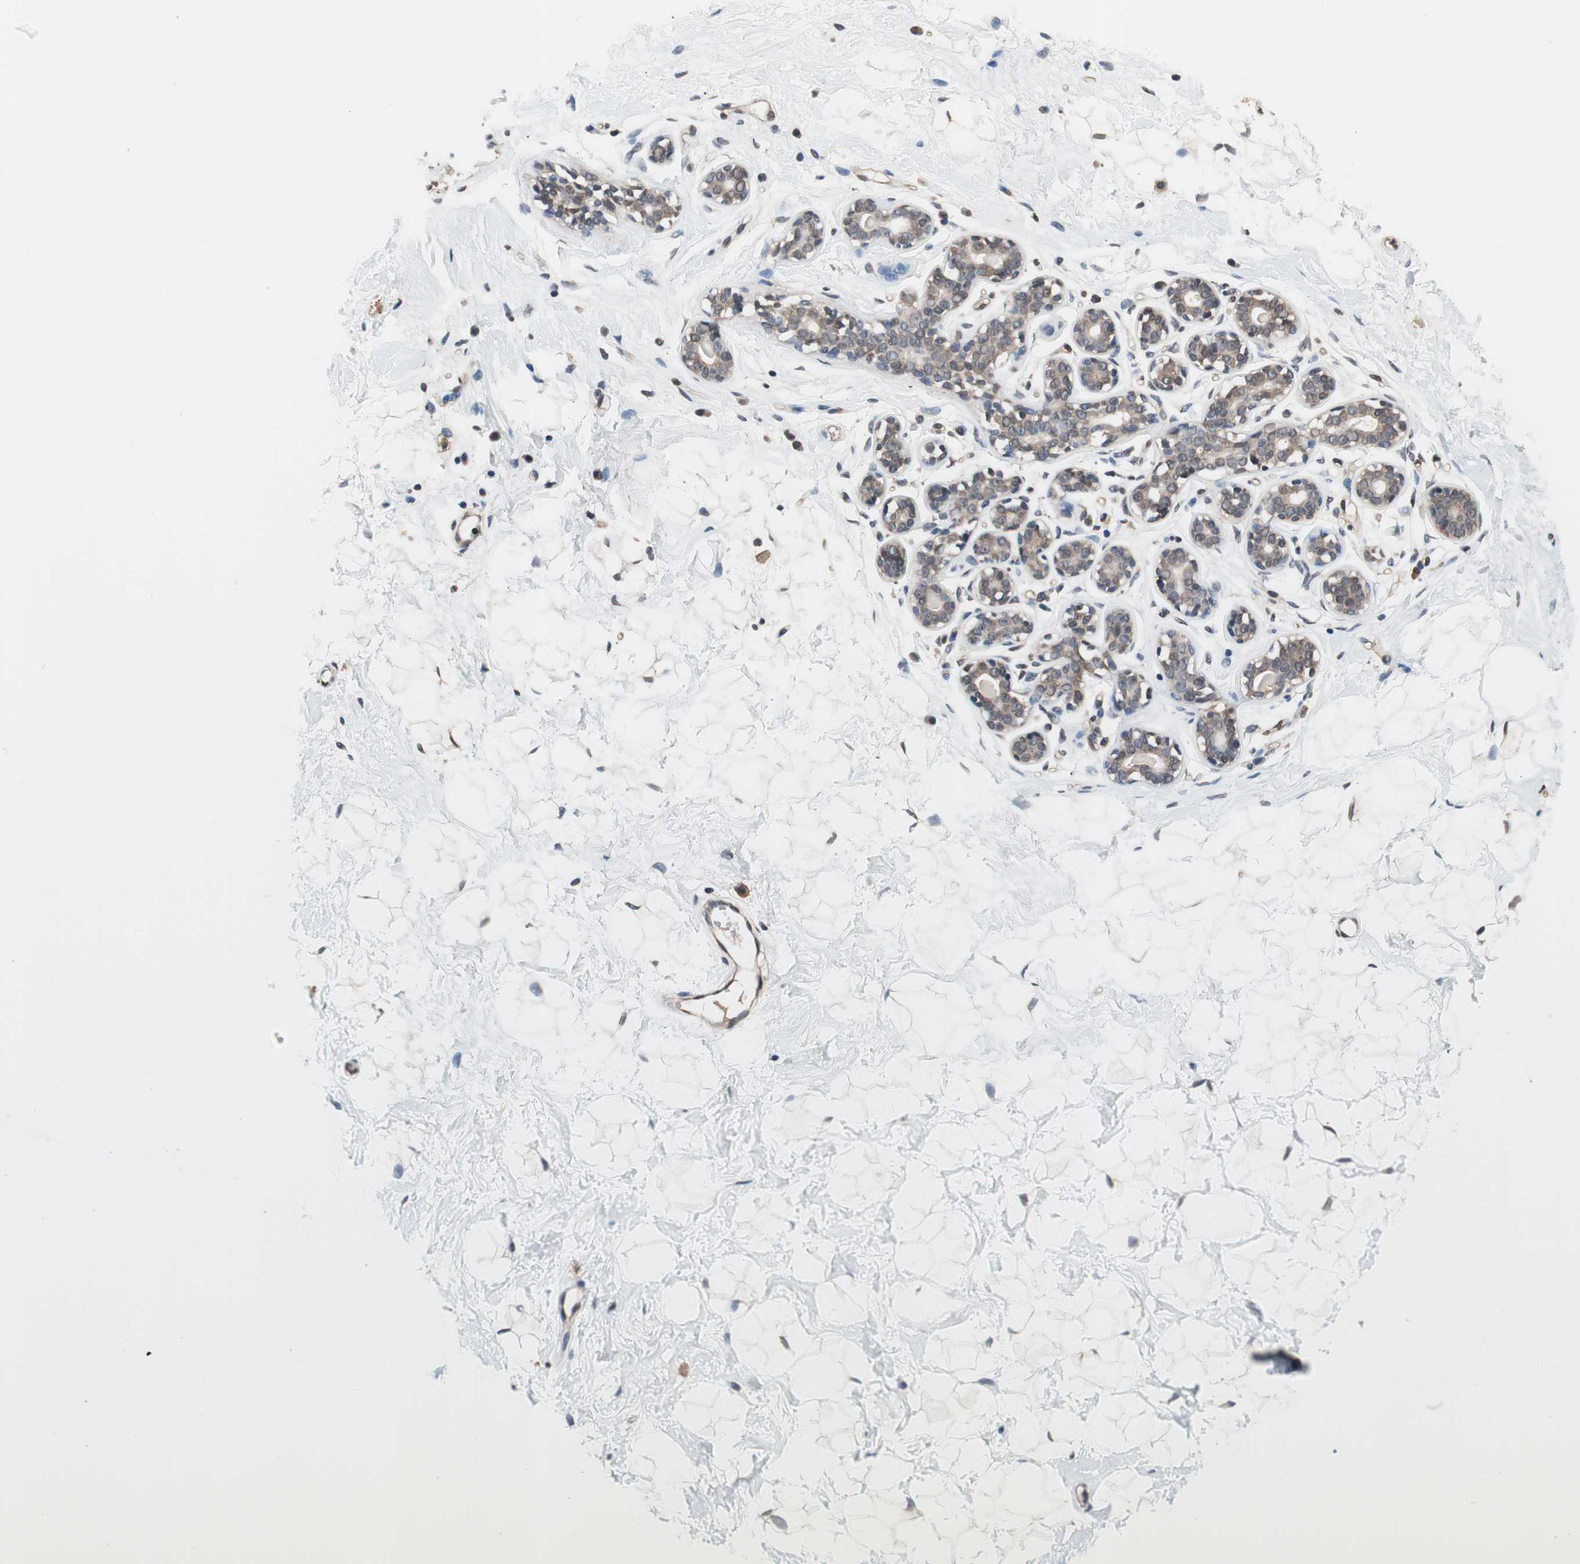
{"staining": {"intensity": "negative", "quantity": "none", "location": "none"}, "tissue": "breast", "cell_type": "Adipocytes", "image_type": "normal", "snomed": [{"axis": "morphology", "description": "Normal tissue, NOS"}, {"axis": "topography", "description": "Breast"}], "caption": "DAB (3,3'-diaminobenzidine) immunohistochemical staining of benign breast reveals no significant positivity in adipocytes. (DAB (3,3'-diaminobenzidine) immunohistochemistry with hematoxylin counter stain).", "gene": "GCLC", "patient": {"sex": "female", "age": 23}}